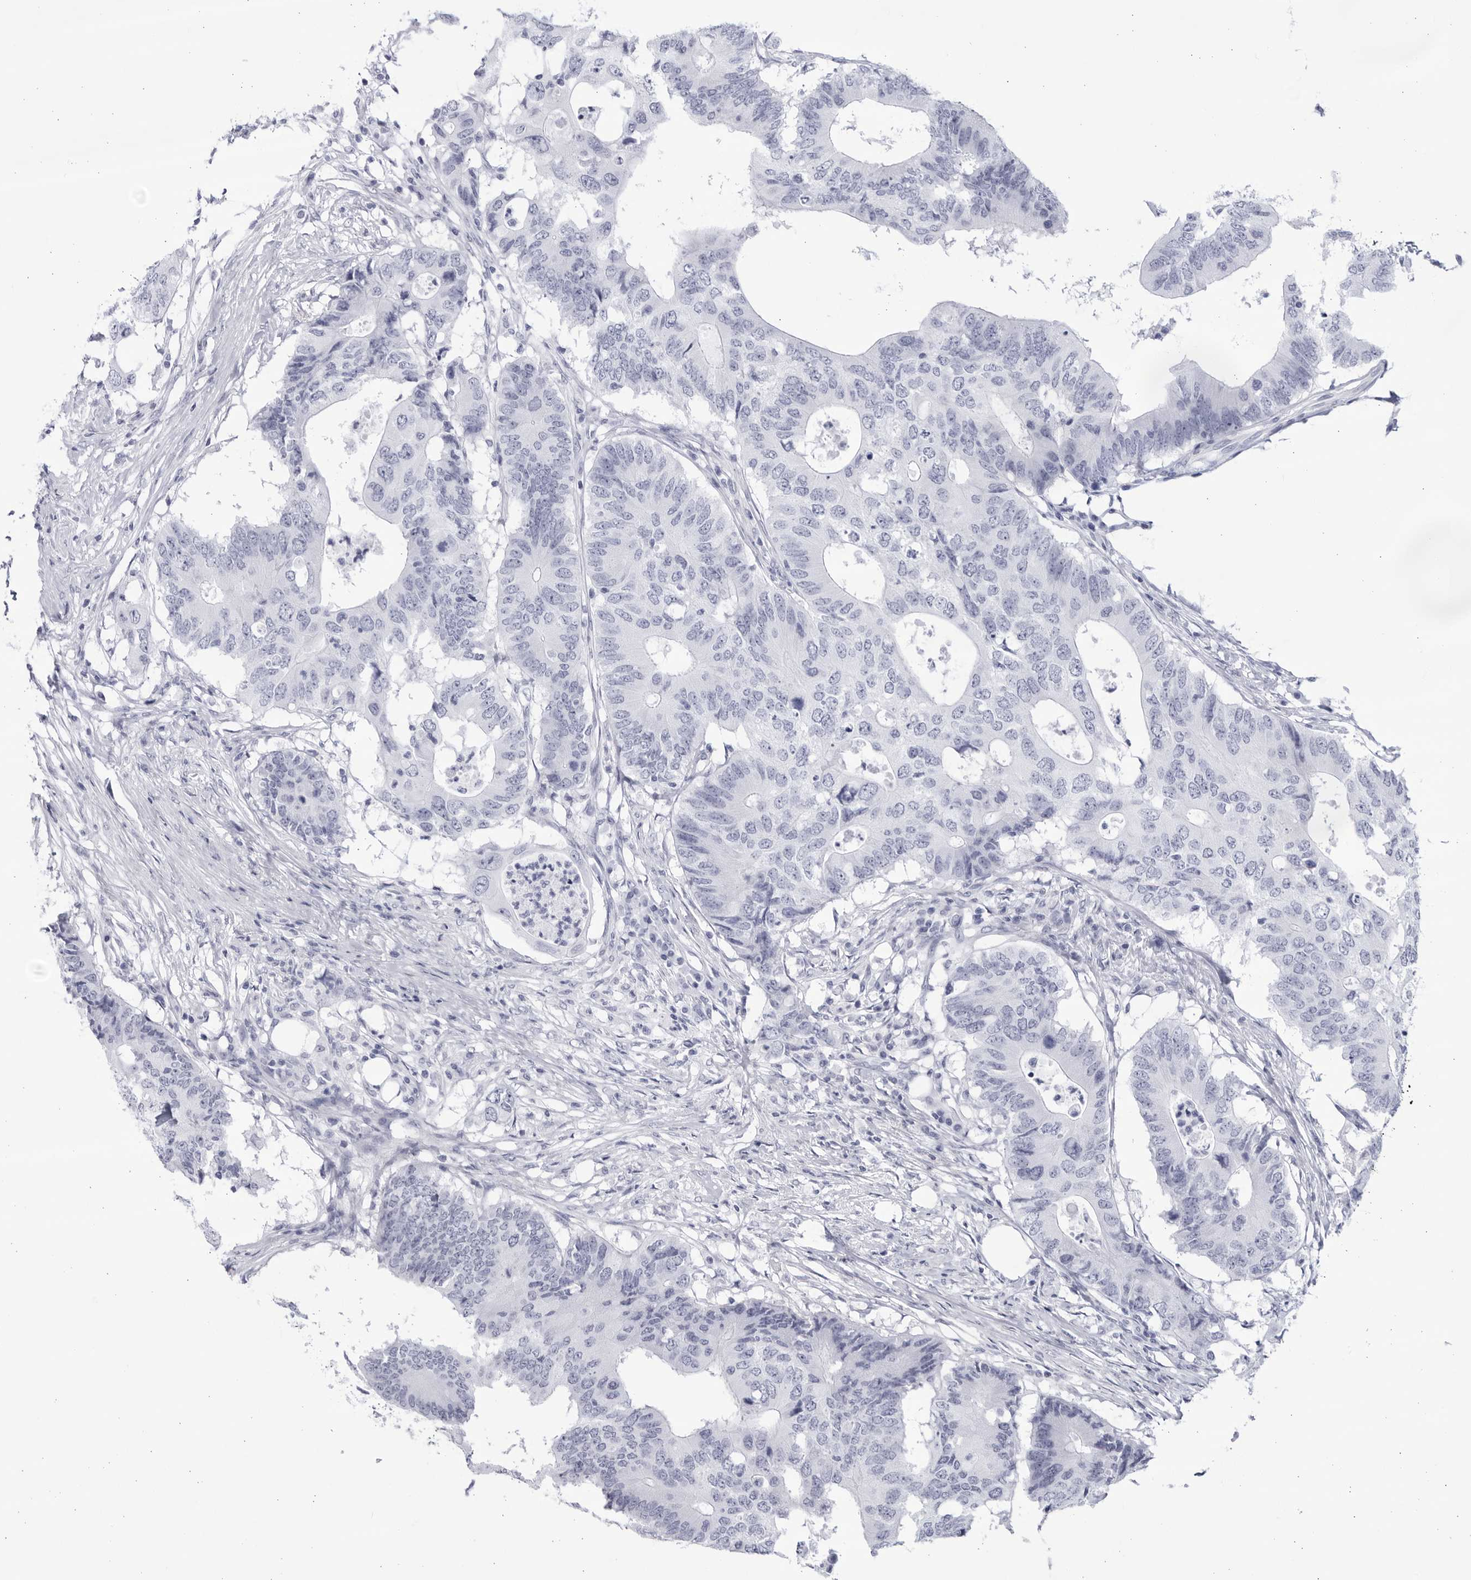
{"staining": {"intensity": "negative", "quantity": "none", "location": "none"}, "tissue": "colorectal cancer", "cell_type": "Tumor cells", "image_type": "cancer", "snomed": [{"axis": "morphology", "description": "Adenocarcinoma, NOS"}, {"axis": "topography", "description": "Colon"}], "caption": "Colorectal cancer (adenocarcinoma) was stained to show a protein in brown. There is no significant expression in tumor cells.", "gene": "CCDC181", "patient": {"sex": "male", "age": 71}}